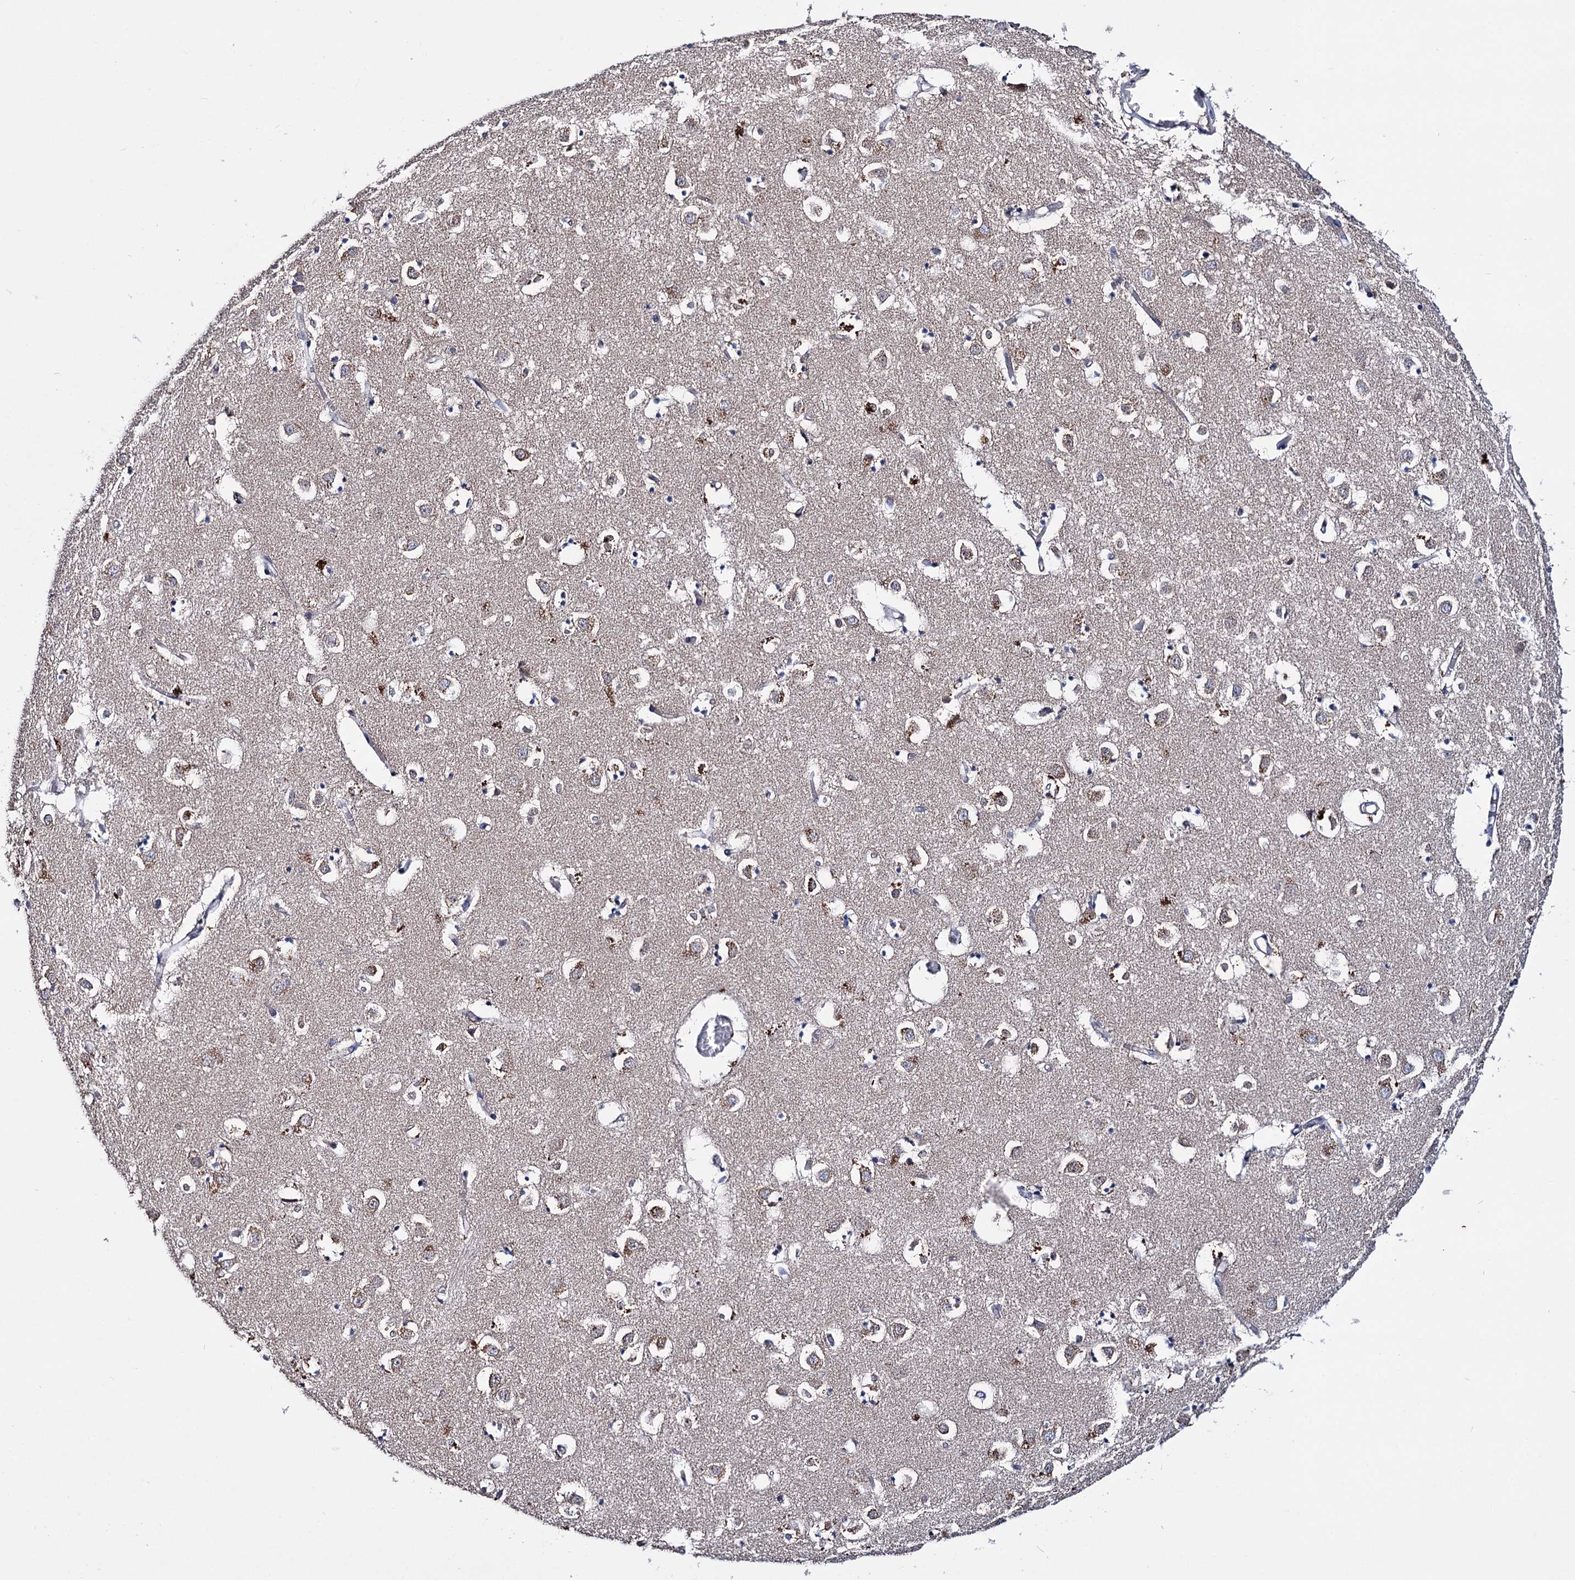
{"staining": {"intensity": "weak", "quantity": "<25%", "location": "cytoplasmic/membranous"}, "tissue": "caudate", "cell_type": "Glial cells", "image_type": "normal", "snomed": [{"axis": "morphology", "description": "Normal tissue, NOS"}, {"axis": "topography", "description": "Lateral ventricle wall"}], "caption": "Immunohistochemical staining of benign human caudate shows no significant expression in glial cells.", "gene": "CLPB", "patient": {"sex": "male", "age": 70}}